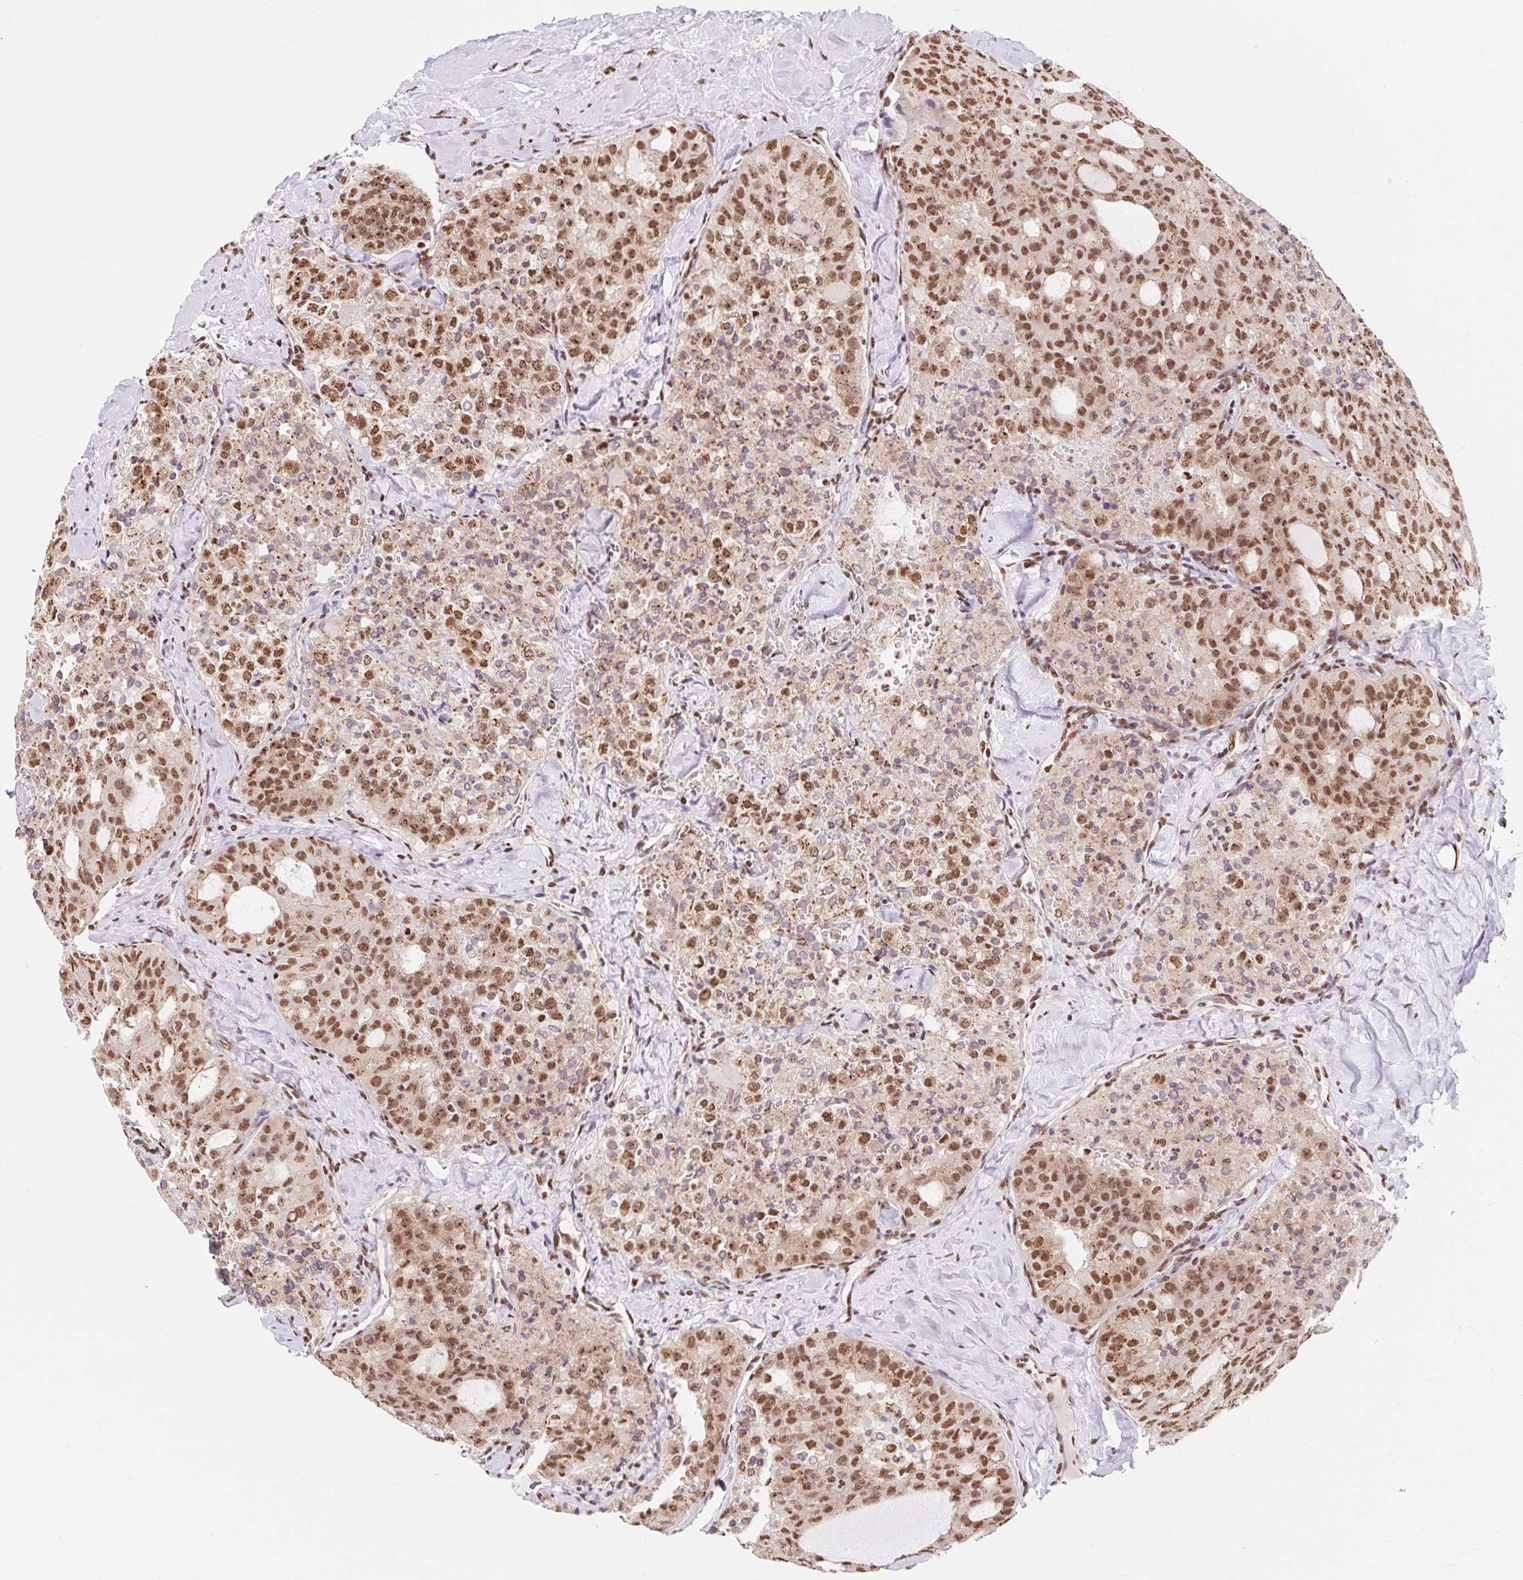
{"staining": {"intensity": "moderate", "quantity": ">75%", "location": "nuclear"}, "tissue": "thyroid cancer", "cell_type": "Tumor cells", "image_type": "cancer", "snomed": [{"axis": "morphology", "description": "Follicular adenoma carcinoma, NOS"}, {"axis": "topography", "description": "Thyroid gland"}], "caption": "Immunohistochemistry of thyroid cancer (follicular adenoma carcinoma) exhibits medium levels of moderate nuclear staining in about >75% of tumor cells. The staining was performed using DAB (3,3'-diaminobenzidine), with brown indicating positive protein expression. Nuclei are stained blue with hematoxylin.", "gene": "BICRA", "patient": {"sex": "male", "age": 75}}